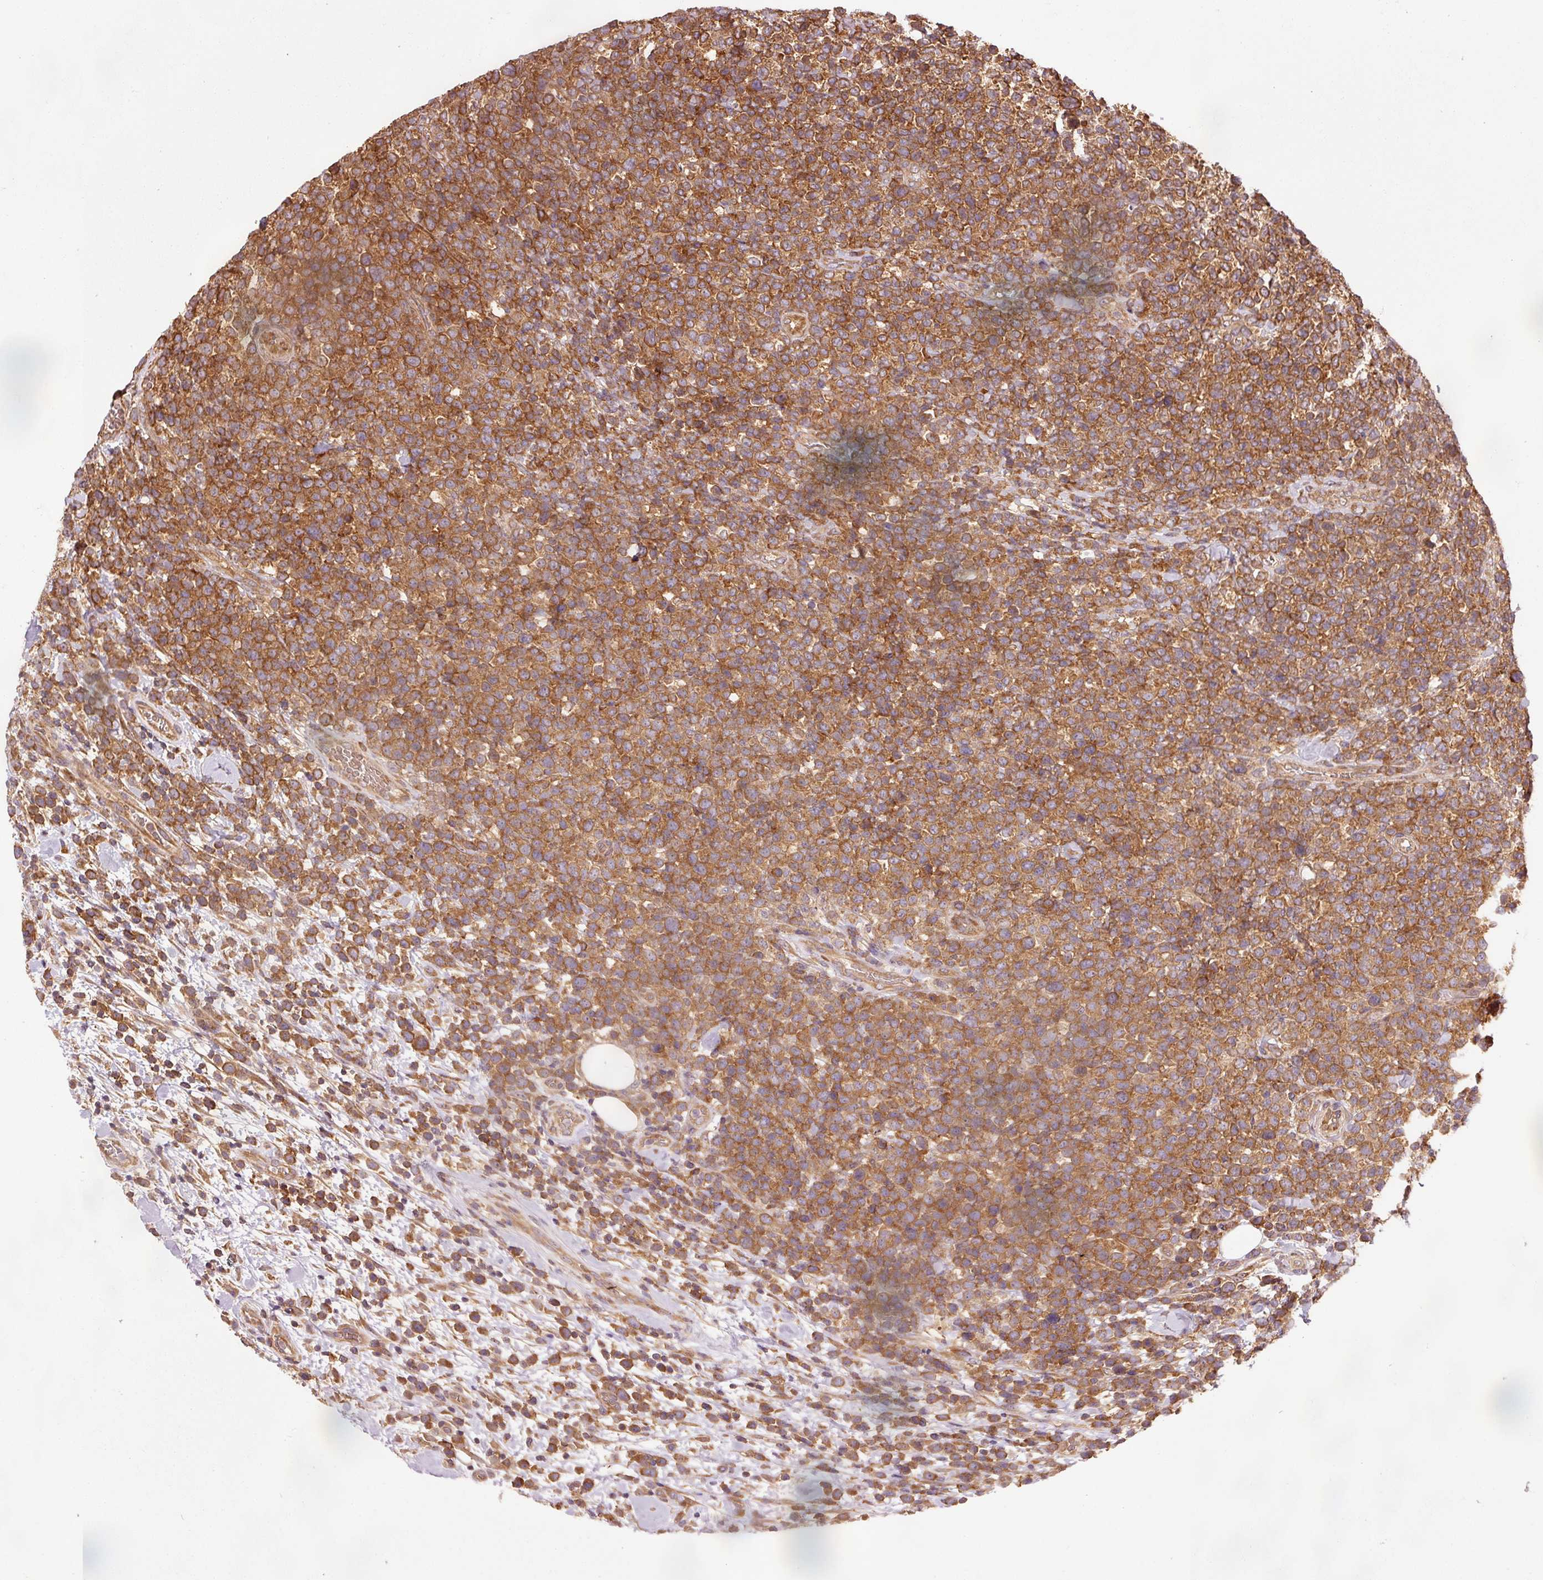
{"staining": {"intensity": "strong", "quantity": ">75%", "location": "cytoplasmic/membranous"}, "tissue": "lymphoma", "cell_type": "Tumor cells", "image_type": "cancer", "snomed": [{"axis": "morphology", "description": "Malignant lymphoma, non-Hodgkin's type, High grade"}, {"axis": "topography", "description": "Soft tissue"}], "caption": "DAB (3,3'-diaminobenzidine) immunohistochemical staining of high-grade malignant lymphoma, non-Hodgkin's type shows strong cytoplasmic/membranous protein staining in approximately >75% of tumor cells. Using DAB (brown) and hematoxylin (blue) stains, captured at high magnification using brightfield microscopy.", "gene": "PDAP1", "patient": {"sex": "female", "age": 56}}